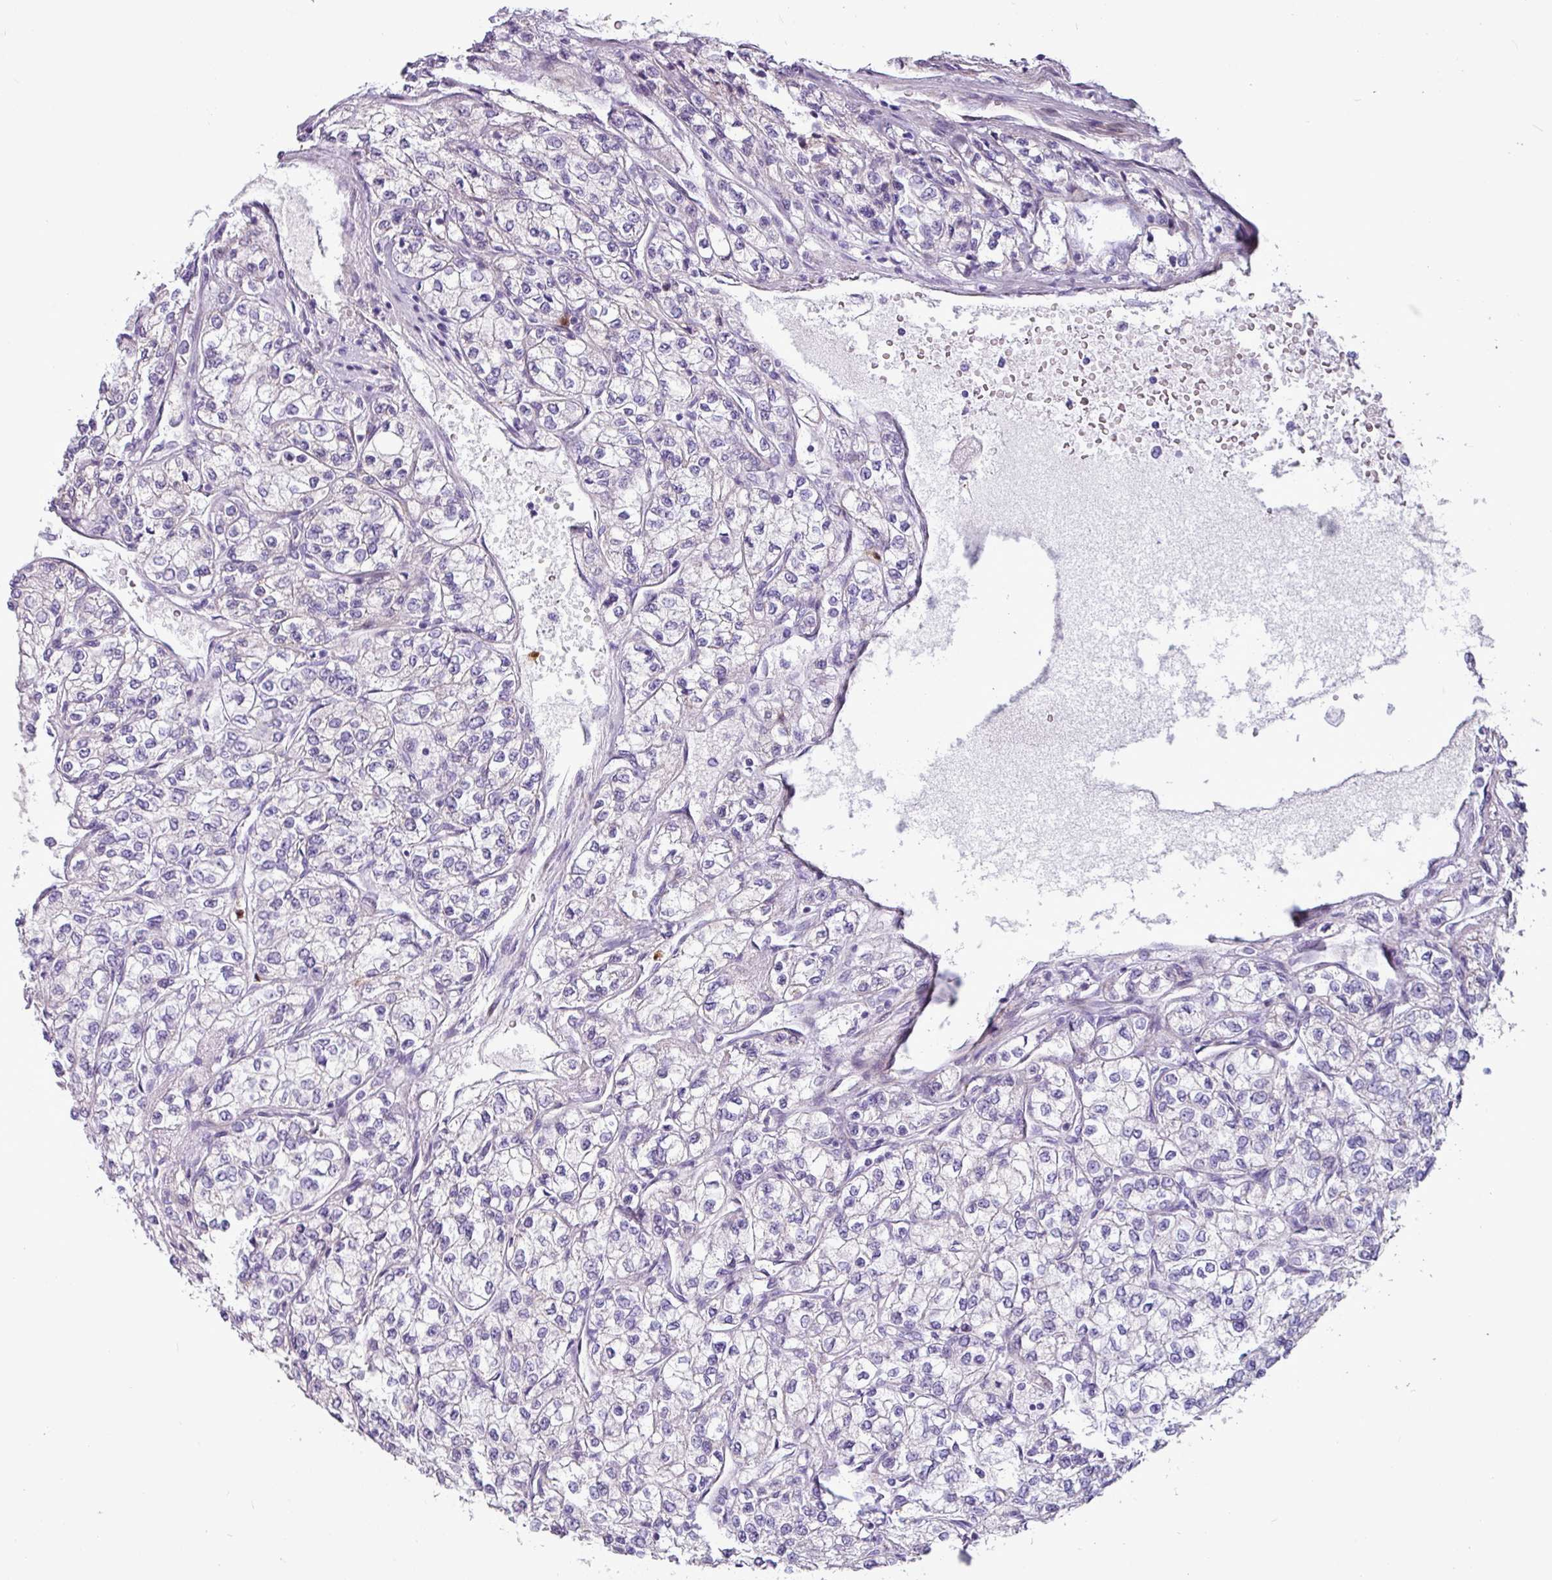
{"staining": {"intensity": "negative", "quantity": "none", "location": "none"}, "tissue": "renal cancer", "cell_type": "Tumor cells", "image_type": "cancer", "snomed": [{"axis": "morphology", "description": "Adenocarcinoma, NOS"}, {"axis": "topography", "description": "Kidney"}], "caption": "High magnification brightfield microscopy of renal adenocarcinoma stained with DAB (brown) and counterstained with hematoxylin (blue): tumor cells show no significant positivity. (Stains: DAB (3,3'-diaminobenzidine) IHC with hematoxylin counter stain, Microscopy: brightfield microscopy at high magnification).", "gene": "PPP1R35", "patient": {"sex": "male", "age": 80}}